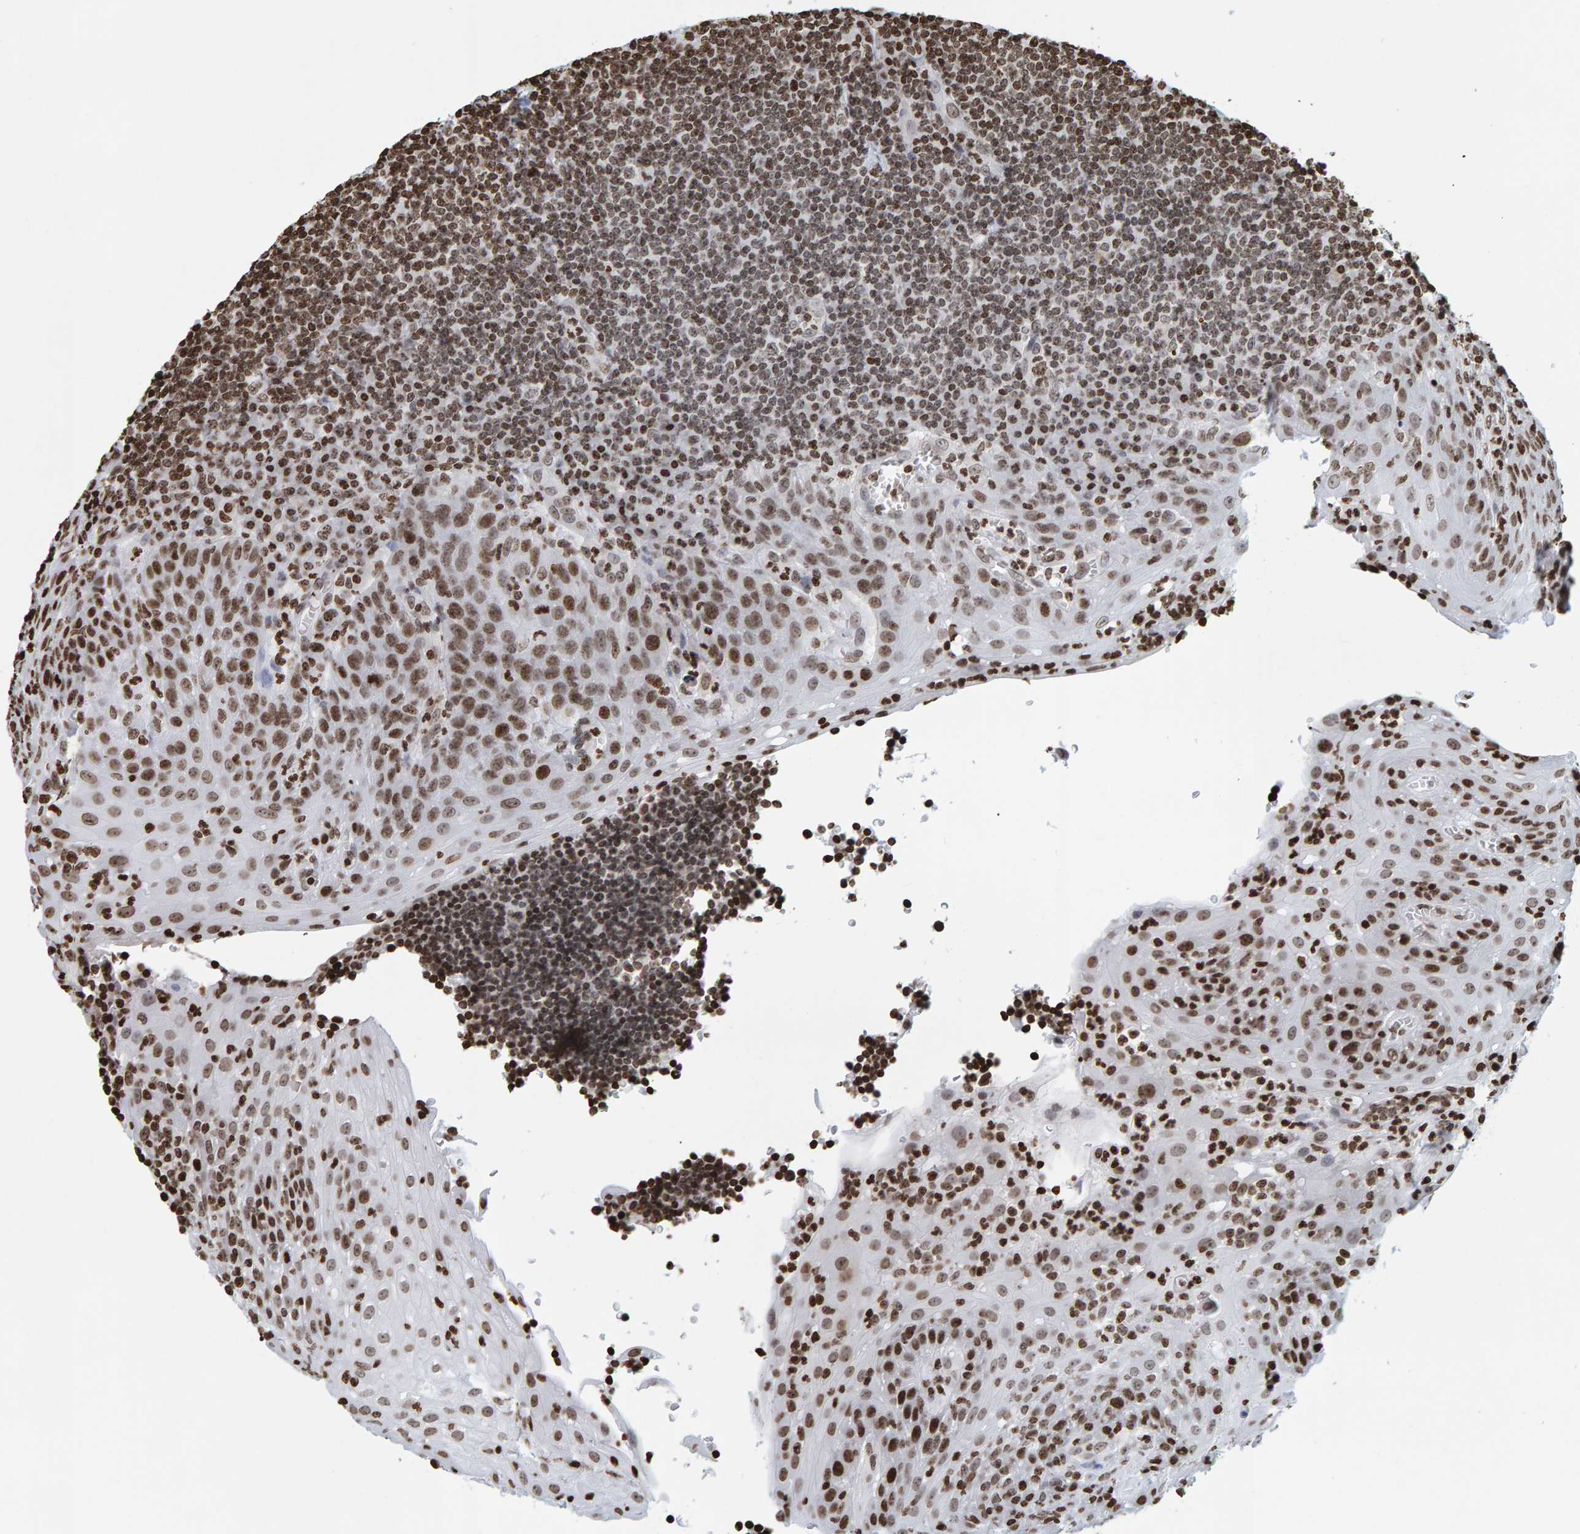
{"staining": {"intensity": "moderate", "quantity": "25%-75%", "location": "nuclear"}, "tissue": "tonsil", "cell_type": "Germinal center cells", "image_type": "normal", "snomed": [{"axis": "morphology", "description": "Normal tissue, NOS"}, {"axis": "topography", "description": "Tonsil"}], "caption": "Immunohistochemical staining of normal human tonsil demonstrates 25%-75% levels of moderate nuclear protein staining in approximately 25%-75% of germinal center cells.", "gene": "BRF2", "patient": {"sex": "male", "age": 37}}